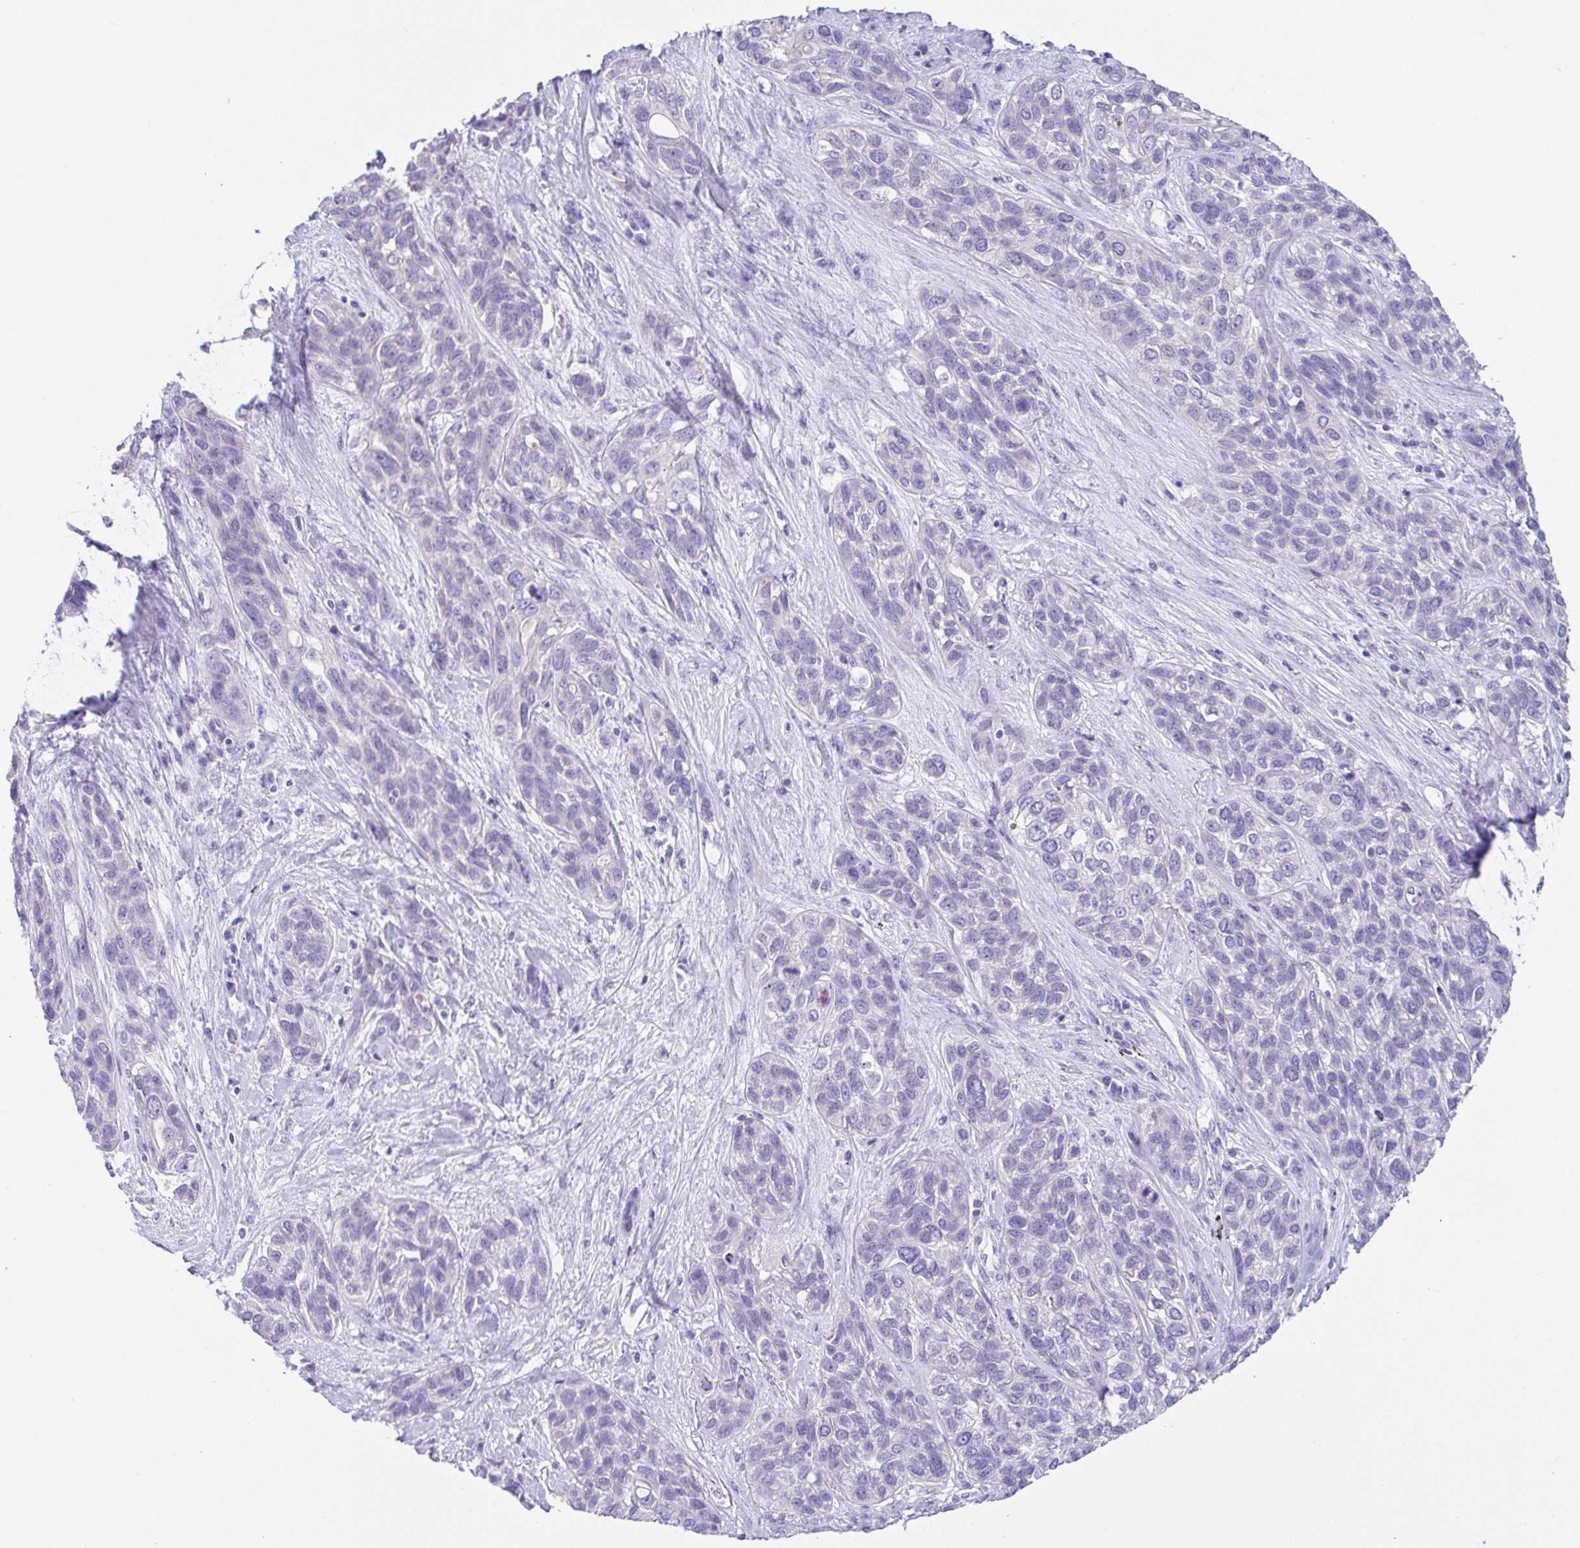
{"staining": {"intensity": "negative", "quantity": "none", "location": "none"}, "tissue": "lung cancer", "cell_type": "Tumor cells", "image_type": "cancer", "snomed": [{"axis": "morphology", "description": "Squamous cell carcinoma, NOS"}, {"axis": "topography", "description": "Lung"}], "caption": "High power microscopy histopathology image of an IHC photomicrograph of lung squamous cell carcinoma, revealing no significant expression in tumor cells.", "gene": "SPATA4", "patient": {"sex": "female", "age": 70}}